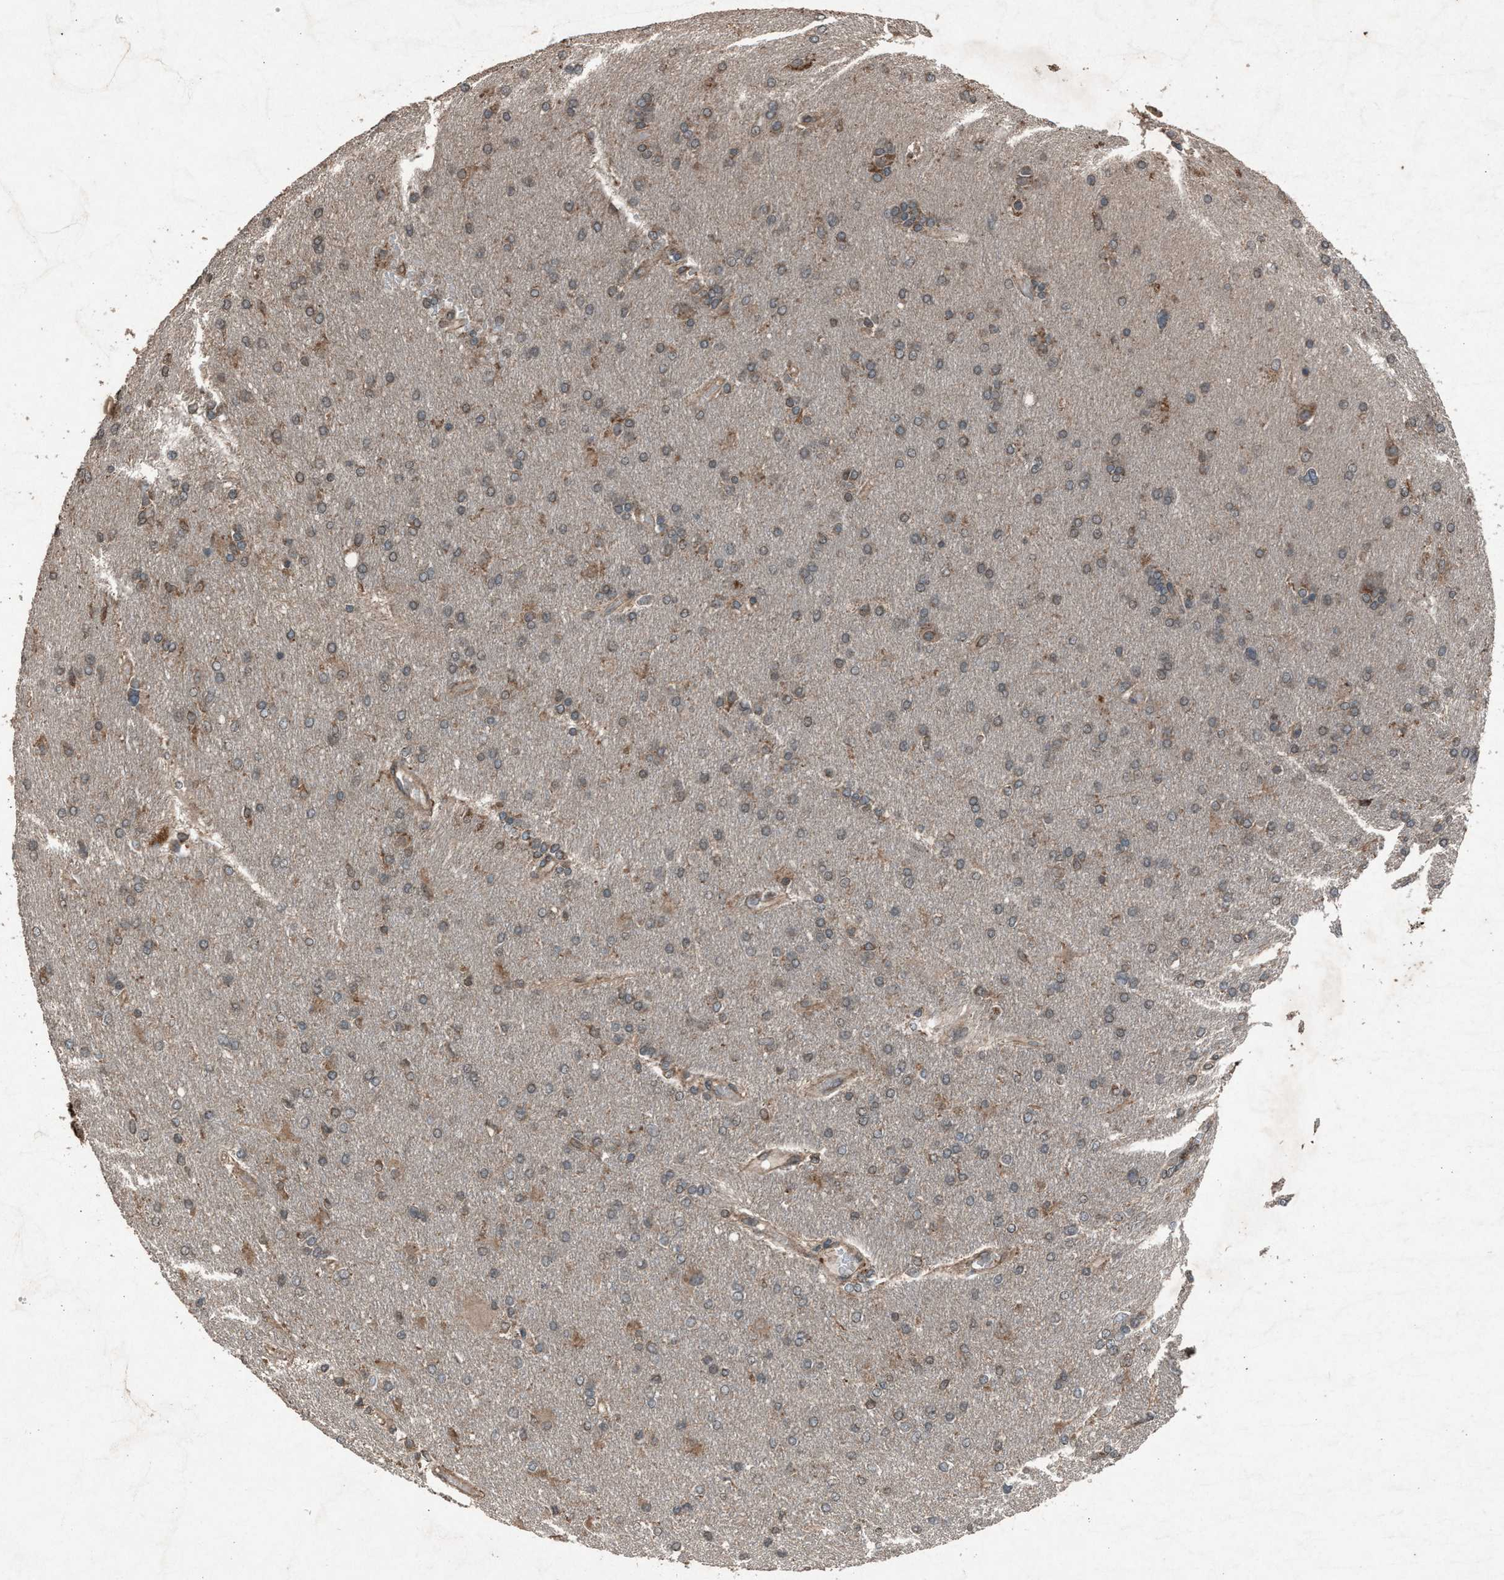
{"staining": {"intensity": "weak", "quantity": "25%-75%", "location": "cytoplasmic/membranous"}, "tissue": "glioma", "cell_type": "Tumor cells", "image_type": "cancer", "snomed": [{"axis": "morphology", "description": "Glioma, malignant, High grade"}, {"axis": "topography", "description": "Cerebral cortex"}], "caption": "This is a histology image of immunohistochemistry (IHC) staining of glioma, which shows weak expression in the cytoplasmic/membranous of tumor cells.", "gene": "CALR", "patient": {"sex": "female", "age": 36}}